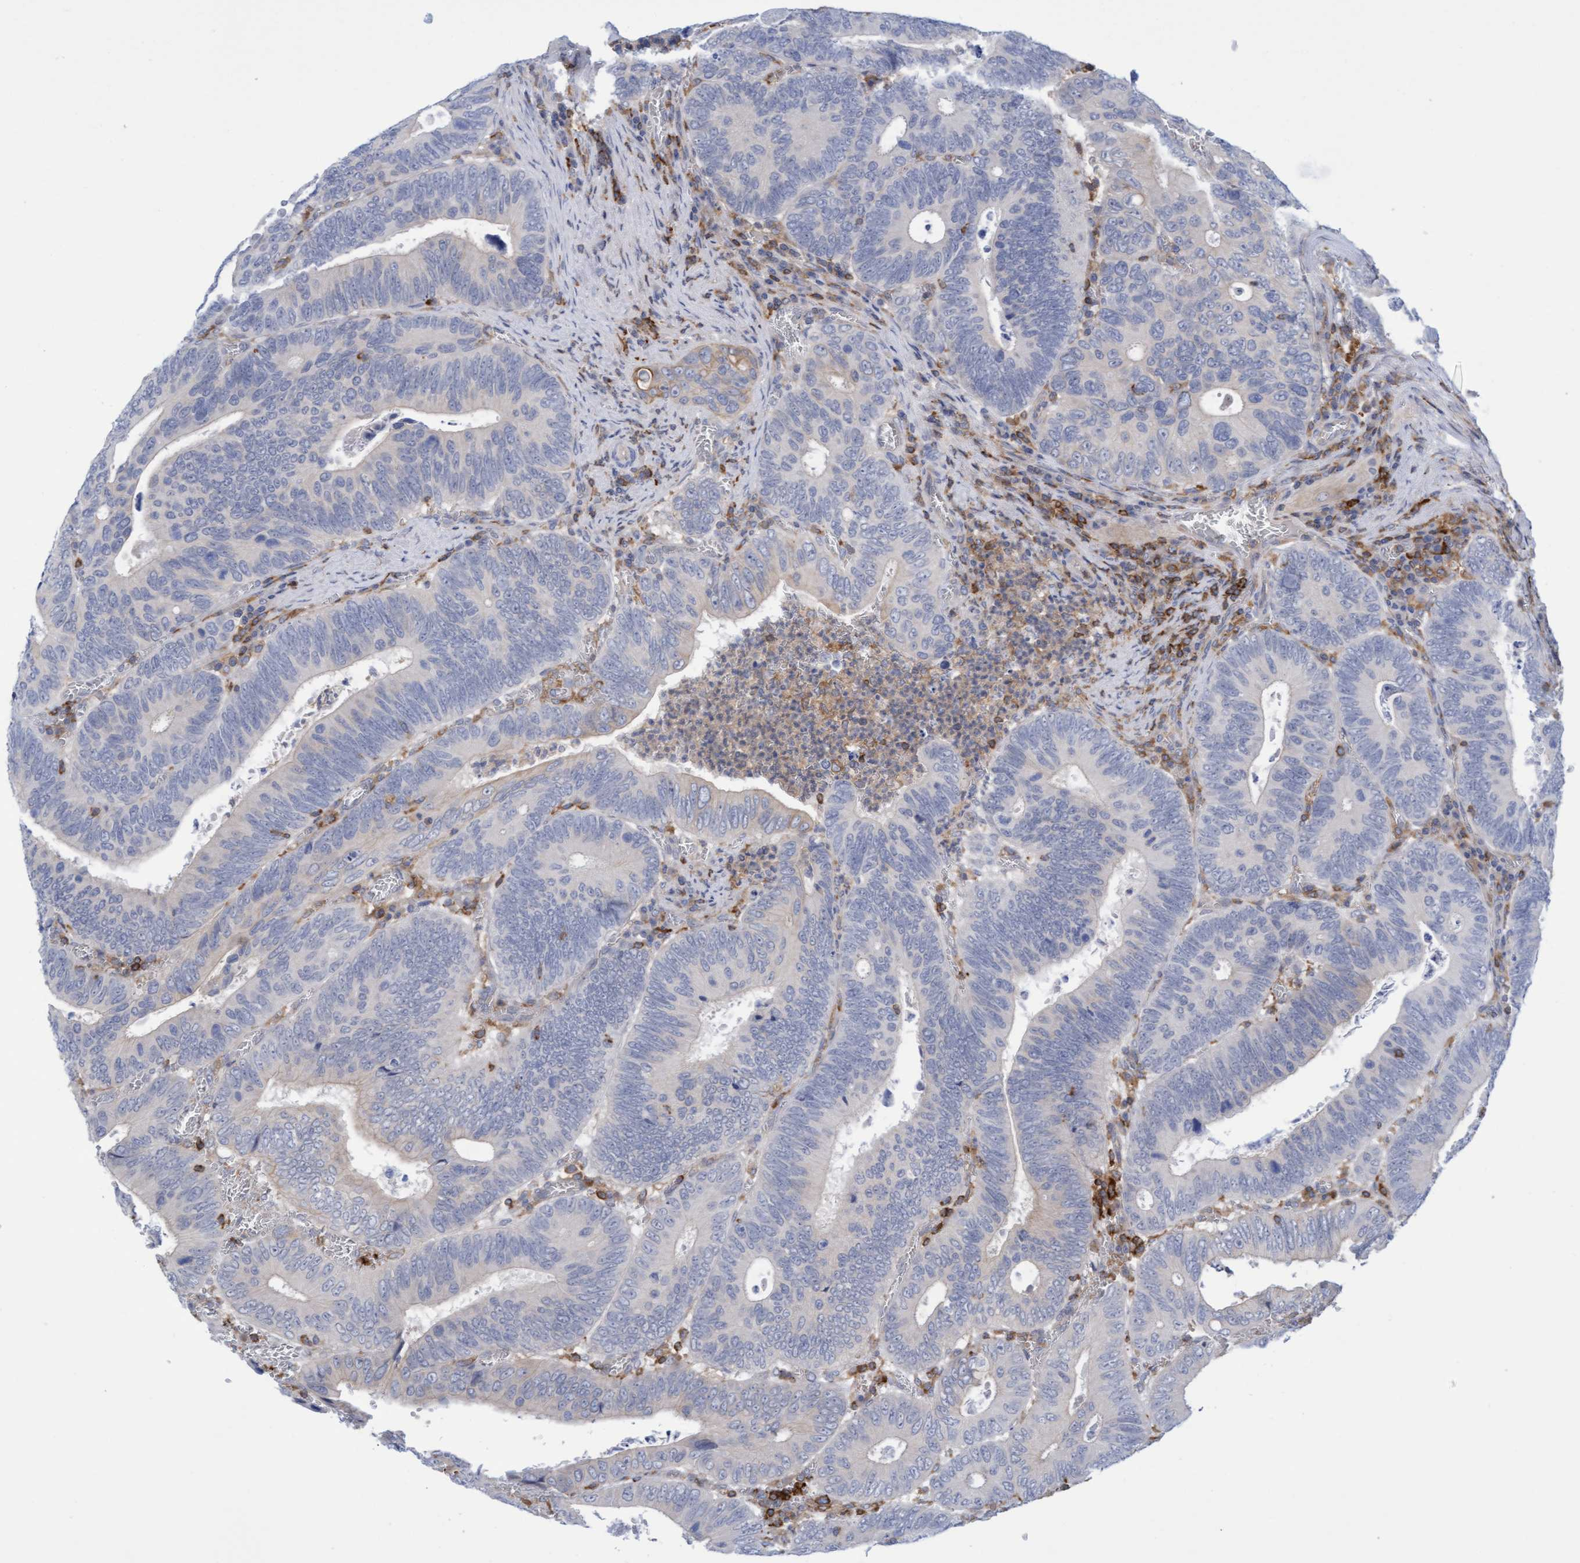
{"staining": {"intensity": "weak", "quantity": "<25%", "location": "cytoplasmic/membranous"}, "tissue": "colorectal cancer", "cell_type": "Tumor cells", "image_type": "cancer", "snomed": [{"axis": "morphology", "description": "Inflammation, NOS"}, {"axis": "morphology", "description": "Adenocarcinoma, NOS"}, {"axis": "topography", "description": "Colon"}], "caption": "Image shows no protein positivity in tumor cells of colorectal cancer (adenocarcinoma) tissue. The staining was performed using DAB (3,3'-diaminobenzidine) to visualize the protein expression in brown, while the nuclei were stained in blue with hematoxylin (Magnification: 20x).", "gene": "FNBP1", "patient": {"sex": "male", "age": 72}}